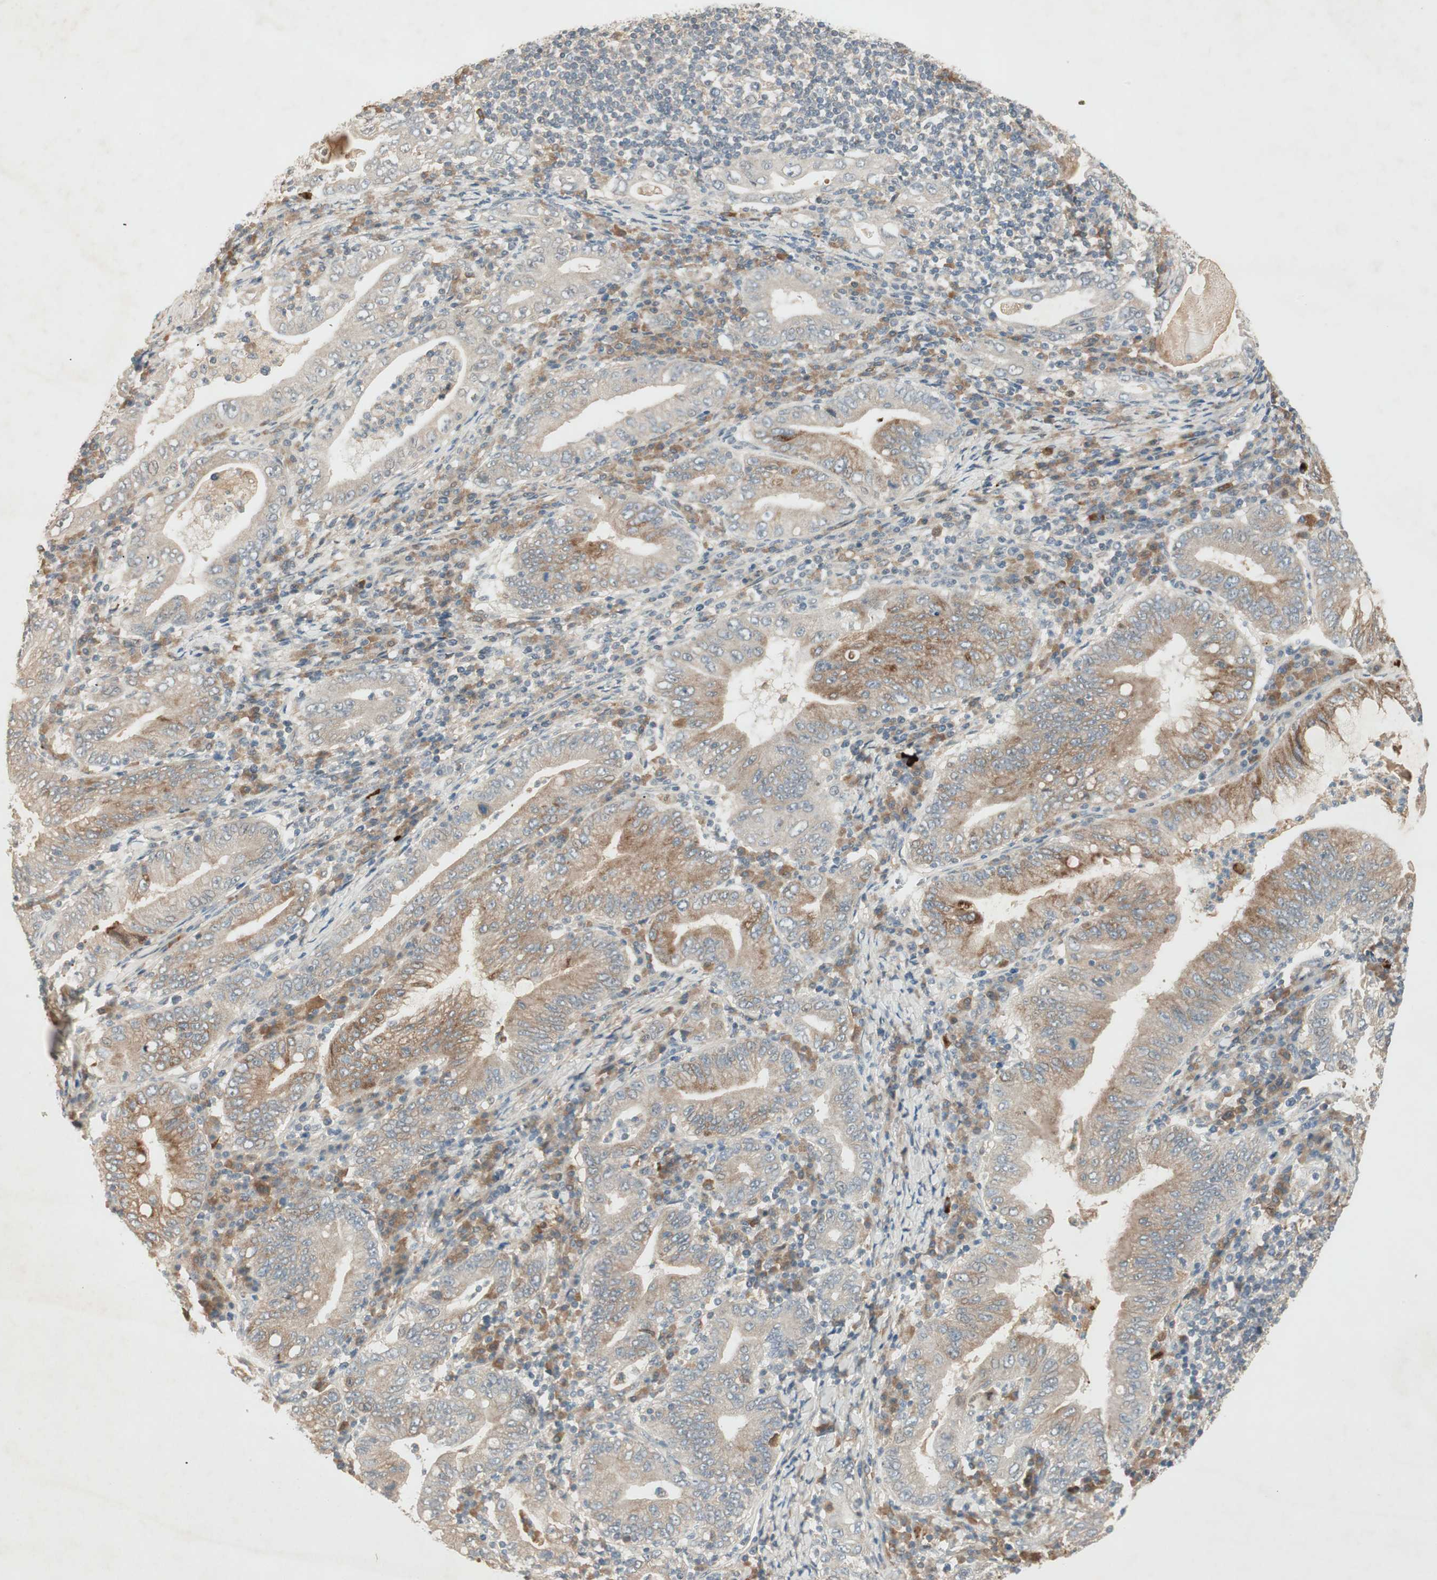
{"staining": {"intensity": "moderate", "quantity": "25%-75%", "location": "cytoplasmic/membranous"}, "tissue": "stomach cancer", "cell_type": "Tumor cells", "image_type": "cancer", "snomed": [{"axis": "morphology", "description": "Normal tissue, NOS"}, {"axis": "morphology", "description": "Adenocarcinoma, NOS"}, {"axis": "topography", "description": "Esophagus"}, {"axis": "topography", "description": "Stomach, upper"}, {"axis": "topography", "description": "Peripheral nerve tissue"}], "caption": "A medium amount of moderate cytoplasmic/membranous staining is appreciated in about 25%-75% of tumor cells in stomach adenocarcinoma tissue.", "gene": "RNGTT", "patient": {"sex": "male", "age": 62}}